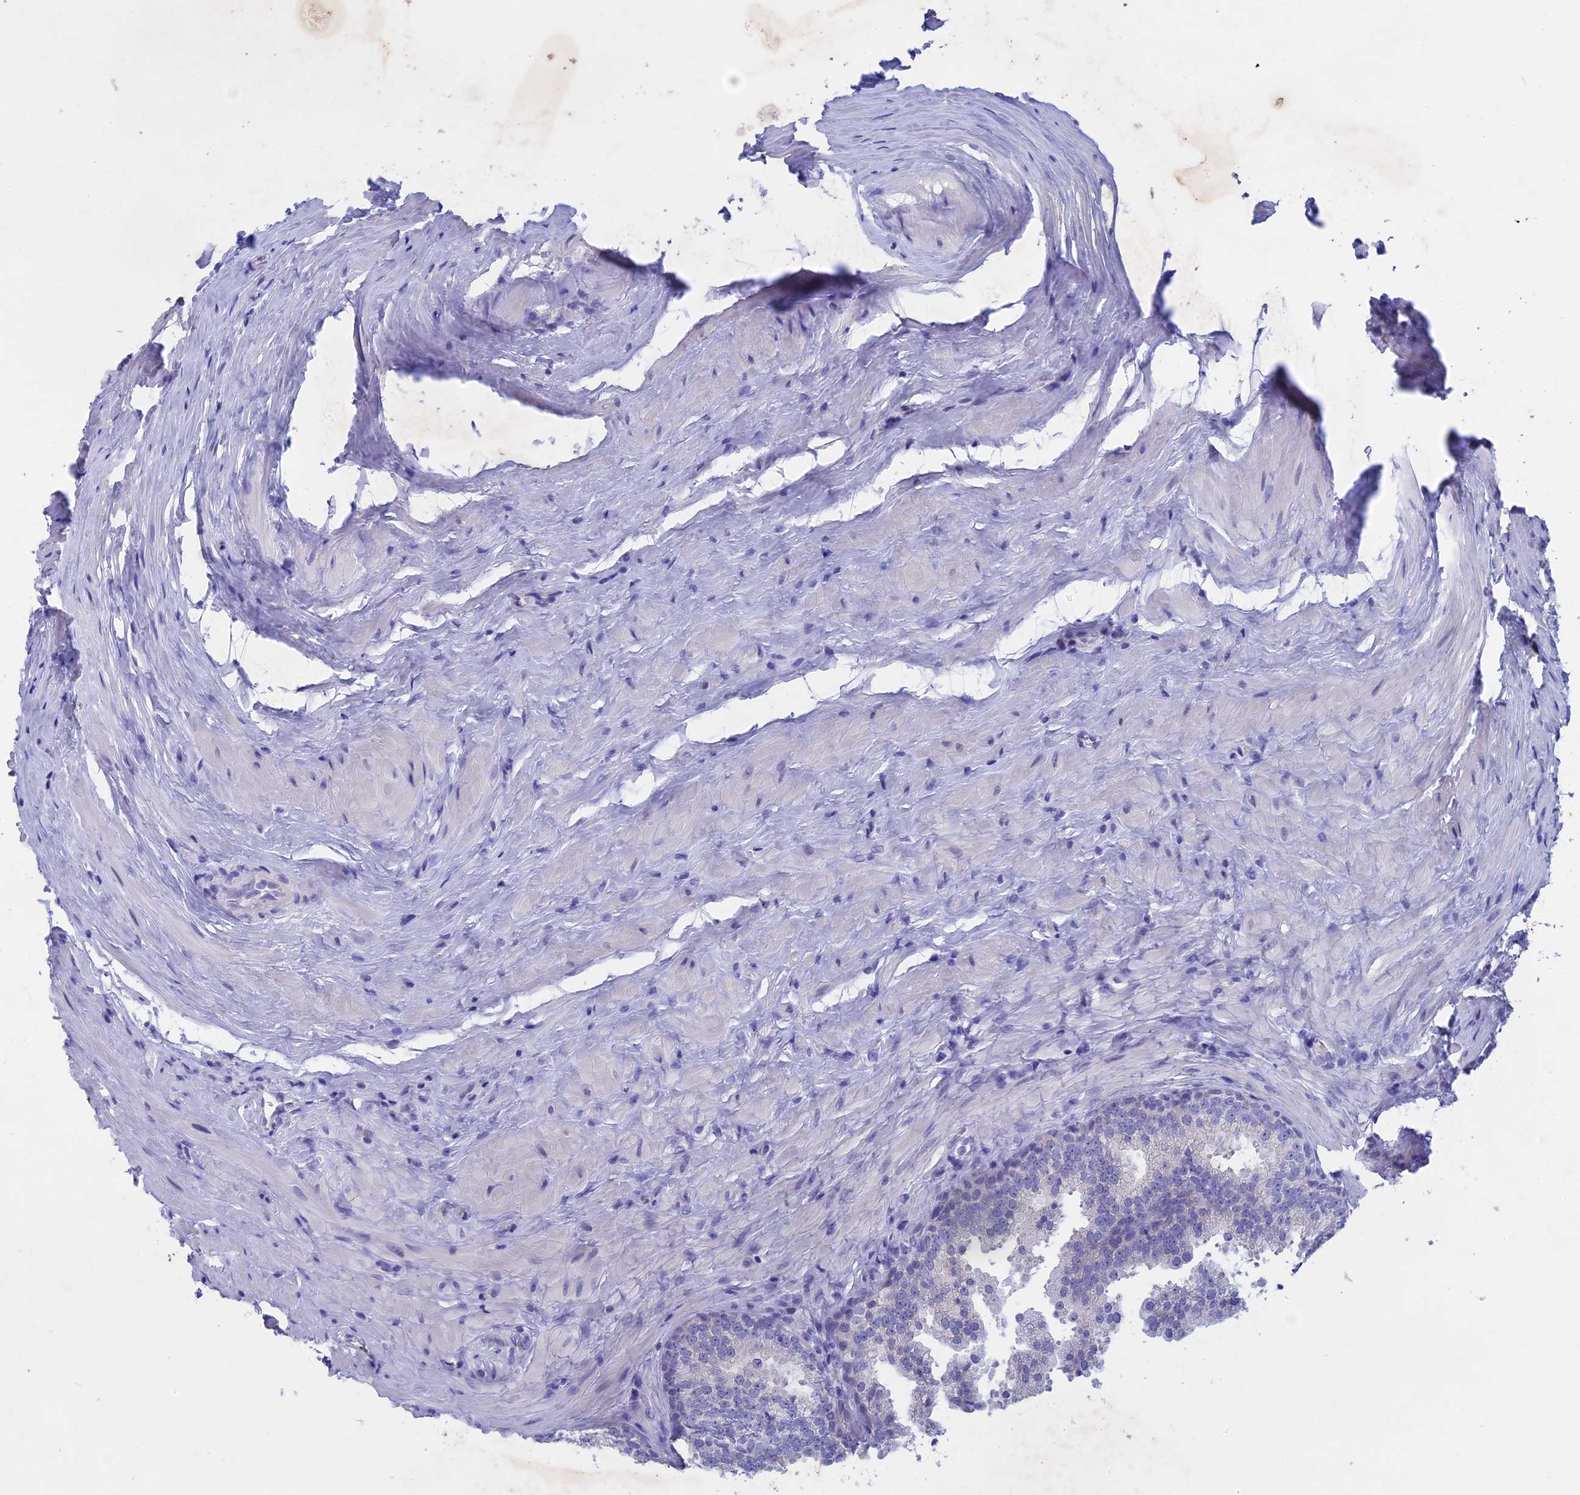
{"staining": {"intensity": "negative", "quantity": "none", "location": "none"}, "tissue": "prostate", "cell_type": "Glandular cells", "image_type": "normal", "snomed": [{"axis": "morphology", "description": "Normal tissue, NOS"}, {"axis": "topography", "description": "Prostate"}], "caption": "A high-resolution micrograph shows immunohistochemistry staining of normal prostate, which exhibits no significant positivity in glandular cells.", "gene": "BTBD19", "patient": {"sex": "male", "age": 60}}